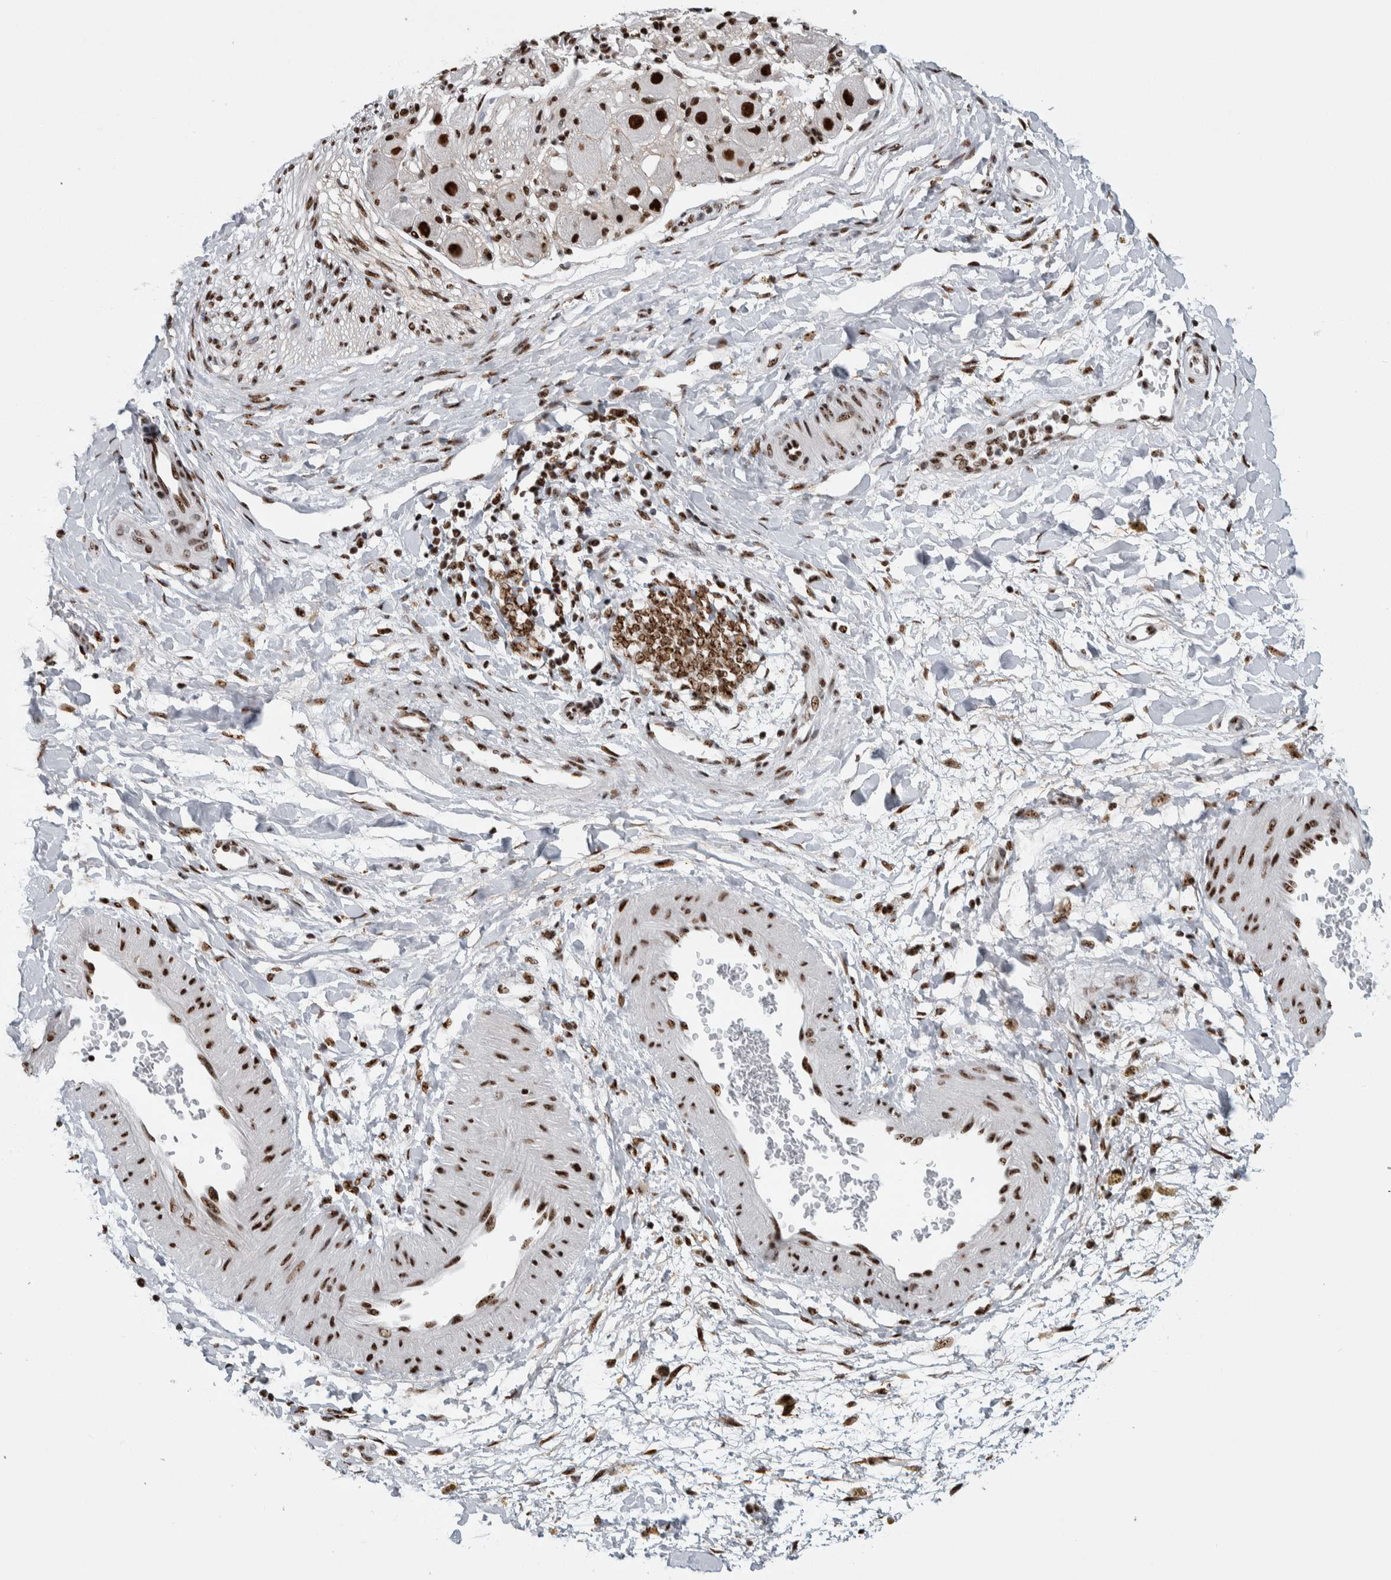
{"staining": {"intensity": "strong", "quantity": ">75%", "location": "nuclear"}, "tissue": "adipose tissue", "cell_type": "Adipocytes", "image_type": "normal", "snomed": [{"axis": "morphology", "description": "Normal tissue, NOS"}, {"axis": "topography", "description": "Kidney"}, {"axis": "topography", "description": "Peripheral nerve tissue"}], "caption": "Immunohistochemistry (IHC) micrograph of unremarkable adipose tissue stained for a protein (brown), which shows high levels of strong nuclear staining in approximately >75% of adipocytes.", "gene": "NCL", "patient": {"sex": "male", "age": 7}}